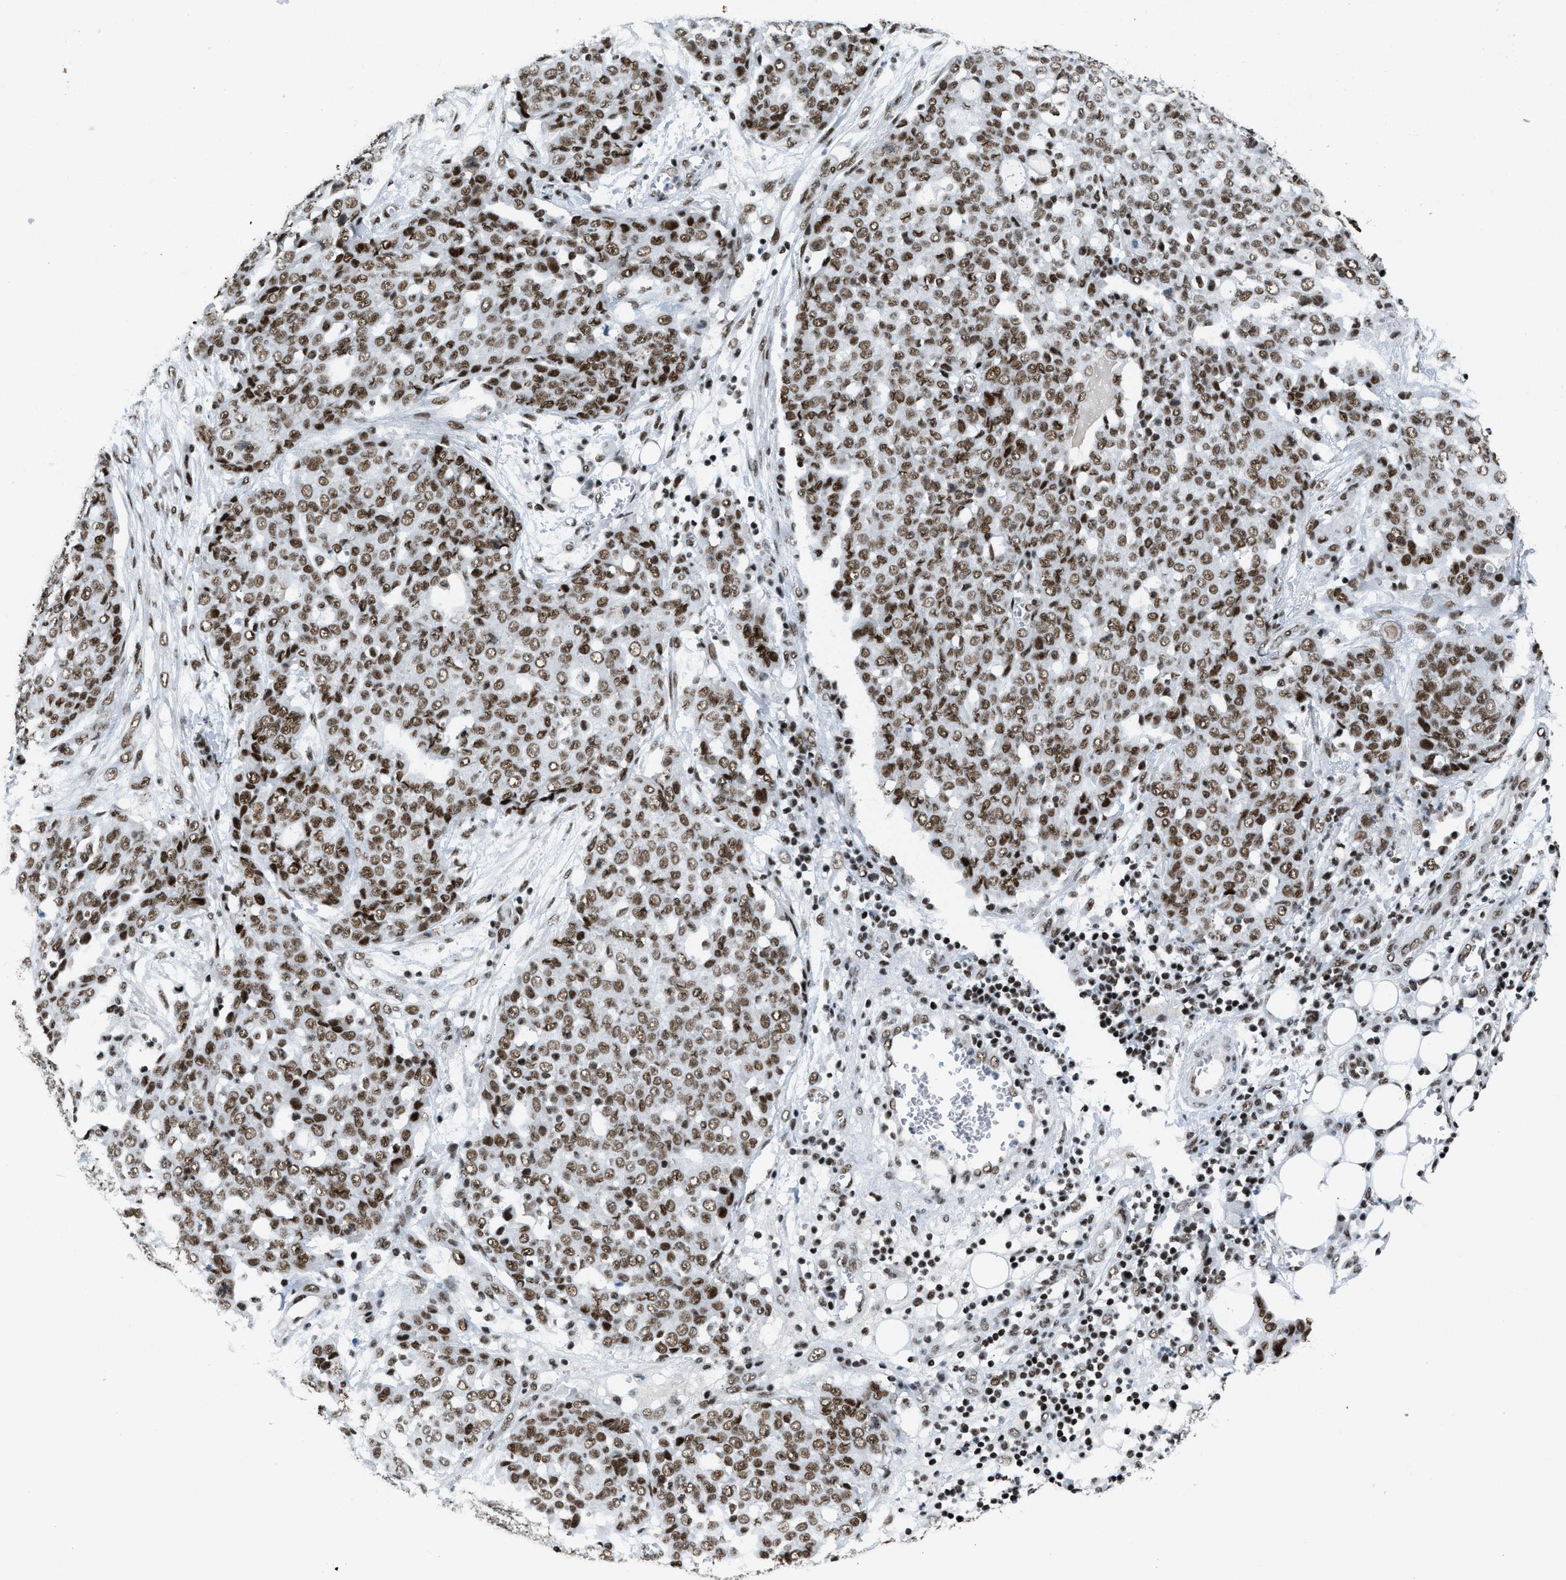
{"staining": {"intensity": "moderate", "quantity": ">75%", "location": "nuclear"}, "tissue": "ovarian cancer", "cell_type": "Tumor cells", "image_type": "cancer", "snomed": [{"axis": "morphology", "description": "Cystadenocarcinoma, serous, NOS"}, {"axis": "topography", "description": "Soft tissue"}, {"axis": "topography", "description": "Ovary"}], "caption": "The immunohistochemical stain highlights moderate nuclear staining in tumor cells of ovarian cancer tissue.", "gene": "SCAF4", "patient": {"sex": "female", "age": 57}}